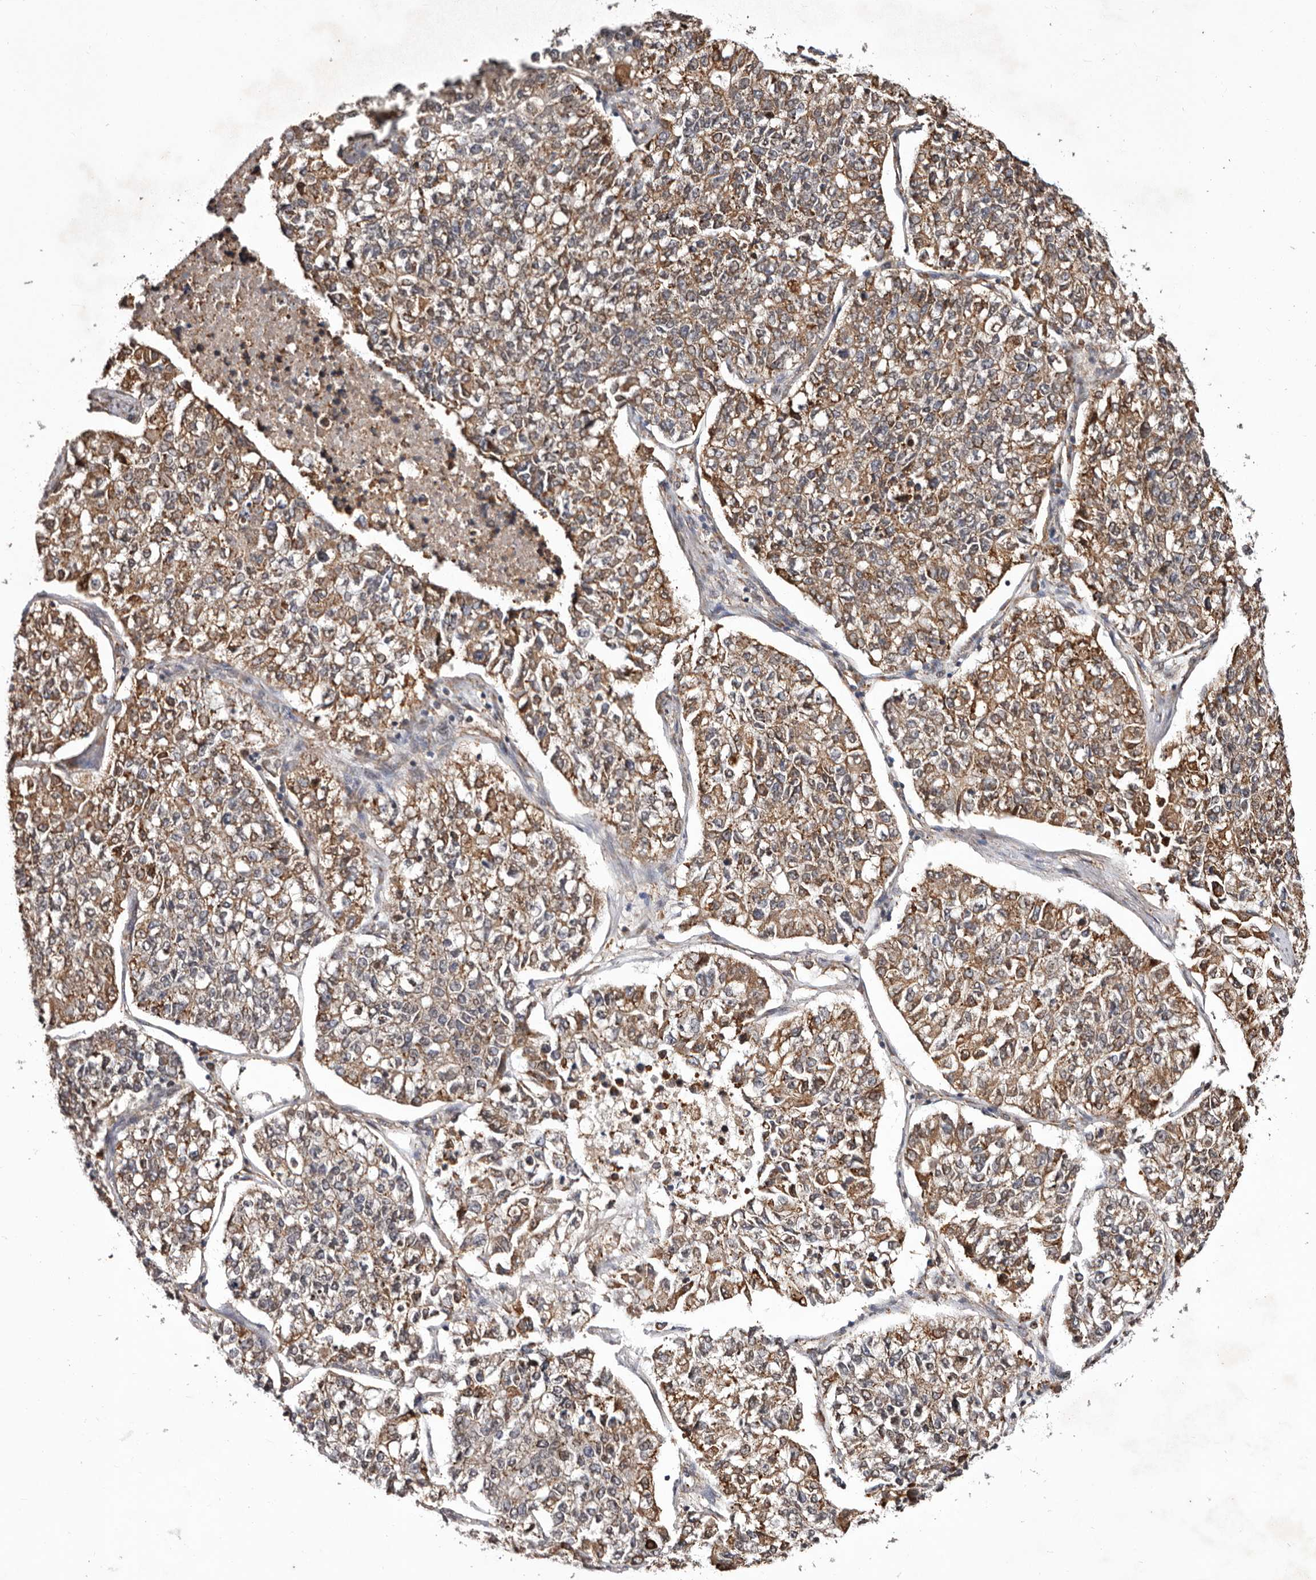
{"staining": {"intensity": "moderate", "quantity": ">75%", "location": "cytoplasmic/membranous"}, "tissue": "lung cancer", "cell_type": "Tumor cells", "image_type": "cancer", "snomed": [{"axis": "morphology", "description": "Adenocarcinoma, NOS"}, {"axis": "topography", "description": "Lung"}], "caption": "A brown stain shows moderate cytoplasmic/membranous expression of a protein in lung cancer (adenocarcinoma) tumor cells. (DAB (3,3'-diaminobenzidine) = brown stain, brightfield microscopy at high magnification).", "gene": "RRM2B", "patient": {"sex": "male", "age": 49}}